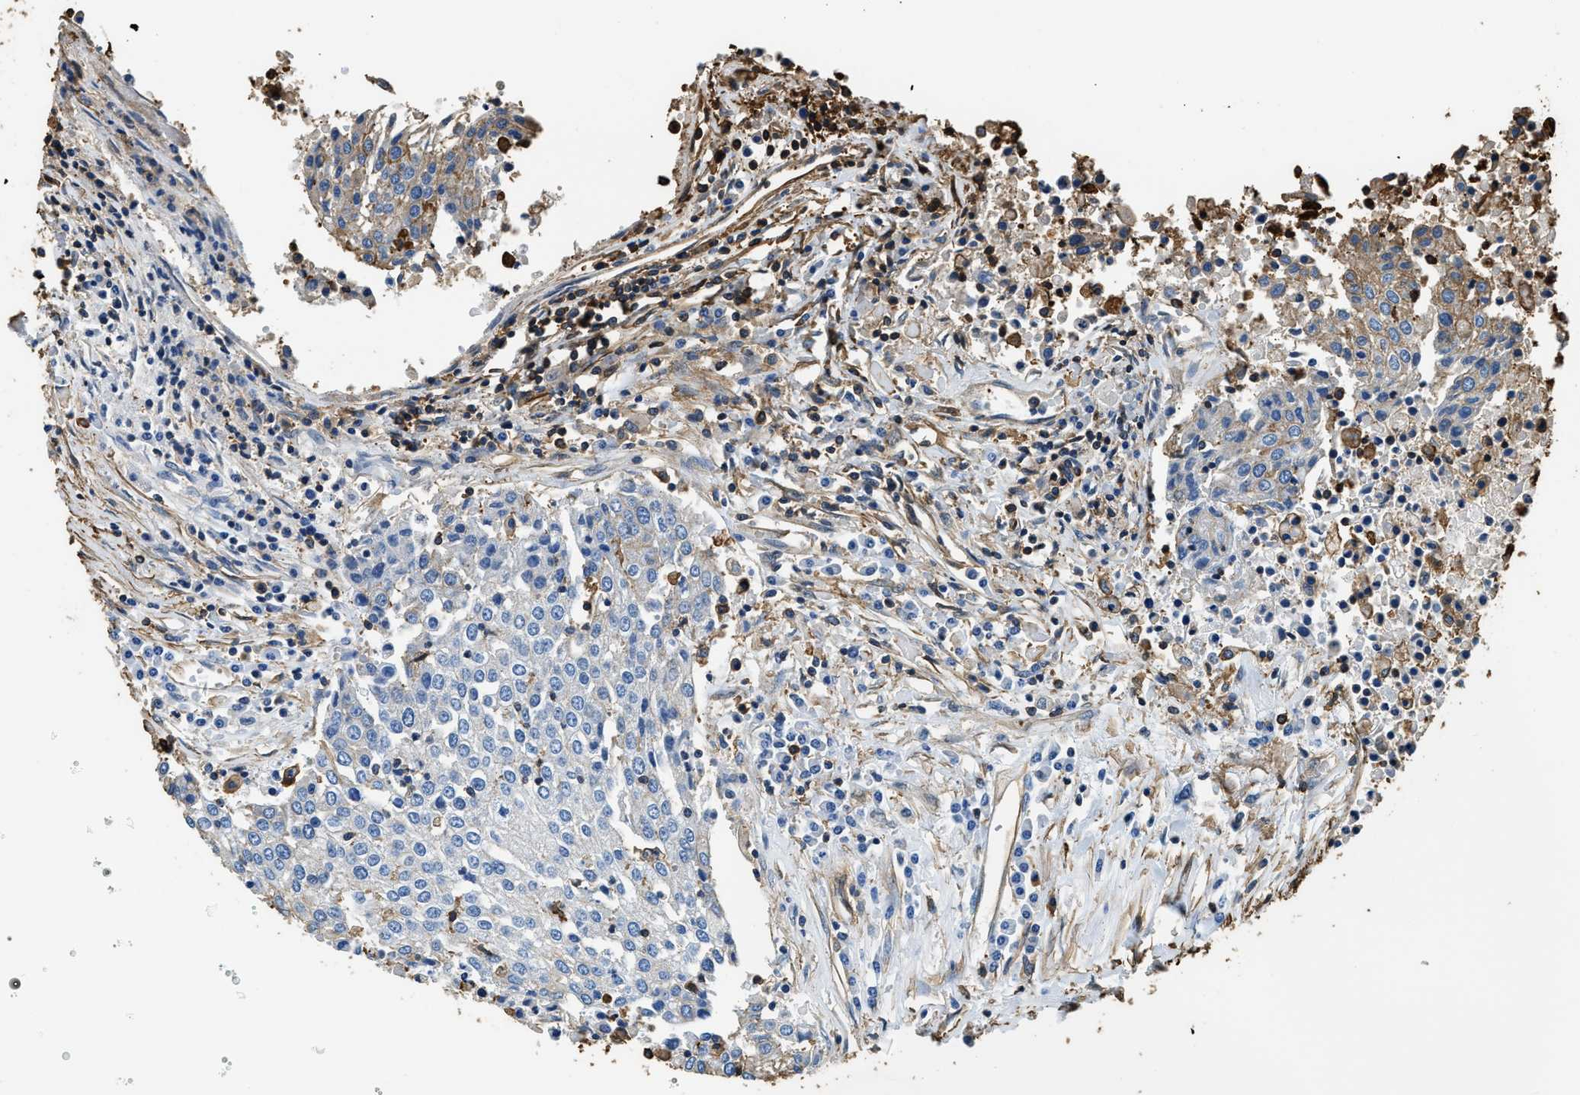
{"staining": {"intensity": "weak", "quantity": "<25%", "location": "cytoplasmic/membranous"}, "tissue": "urothelial cancer", "cell_type": "Tumor cells", "image_type": "cancer", "snomed": [{"axis": "morphology", "description": "Urothelial carcinoma, High grade"}, {"axis": "topography", "description": "Urinary bladder"}], "caption": "Tumor cells show no significant staining in urothelial carcinoma (high-grade). The staining was performed using DAB to visualize the protein expression in brown, while the nuclei were stained in blue with hematoxylin (Magnification: 20x).", "gene": "ACCS", "patient": {"sex": "female", "age": 85}}